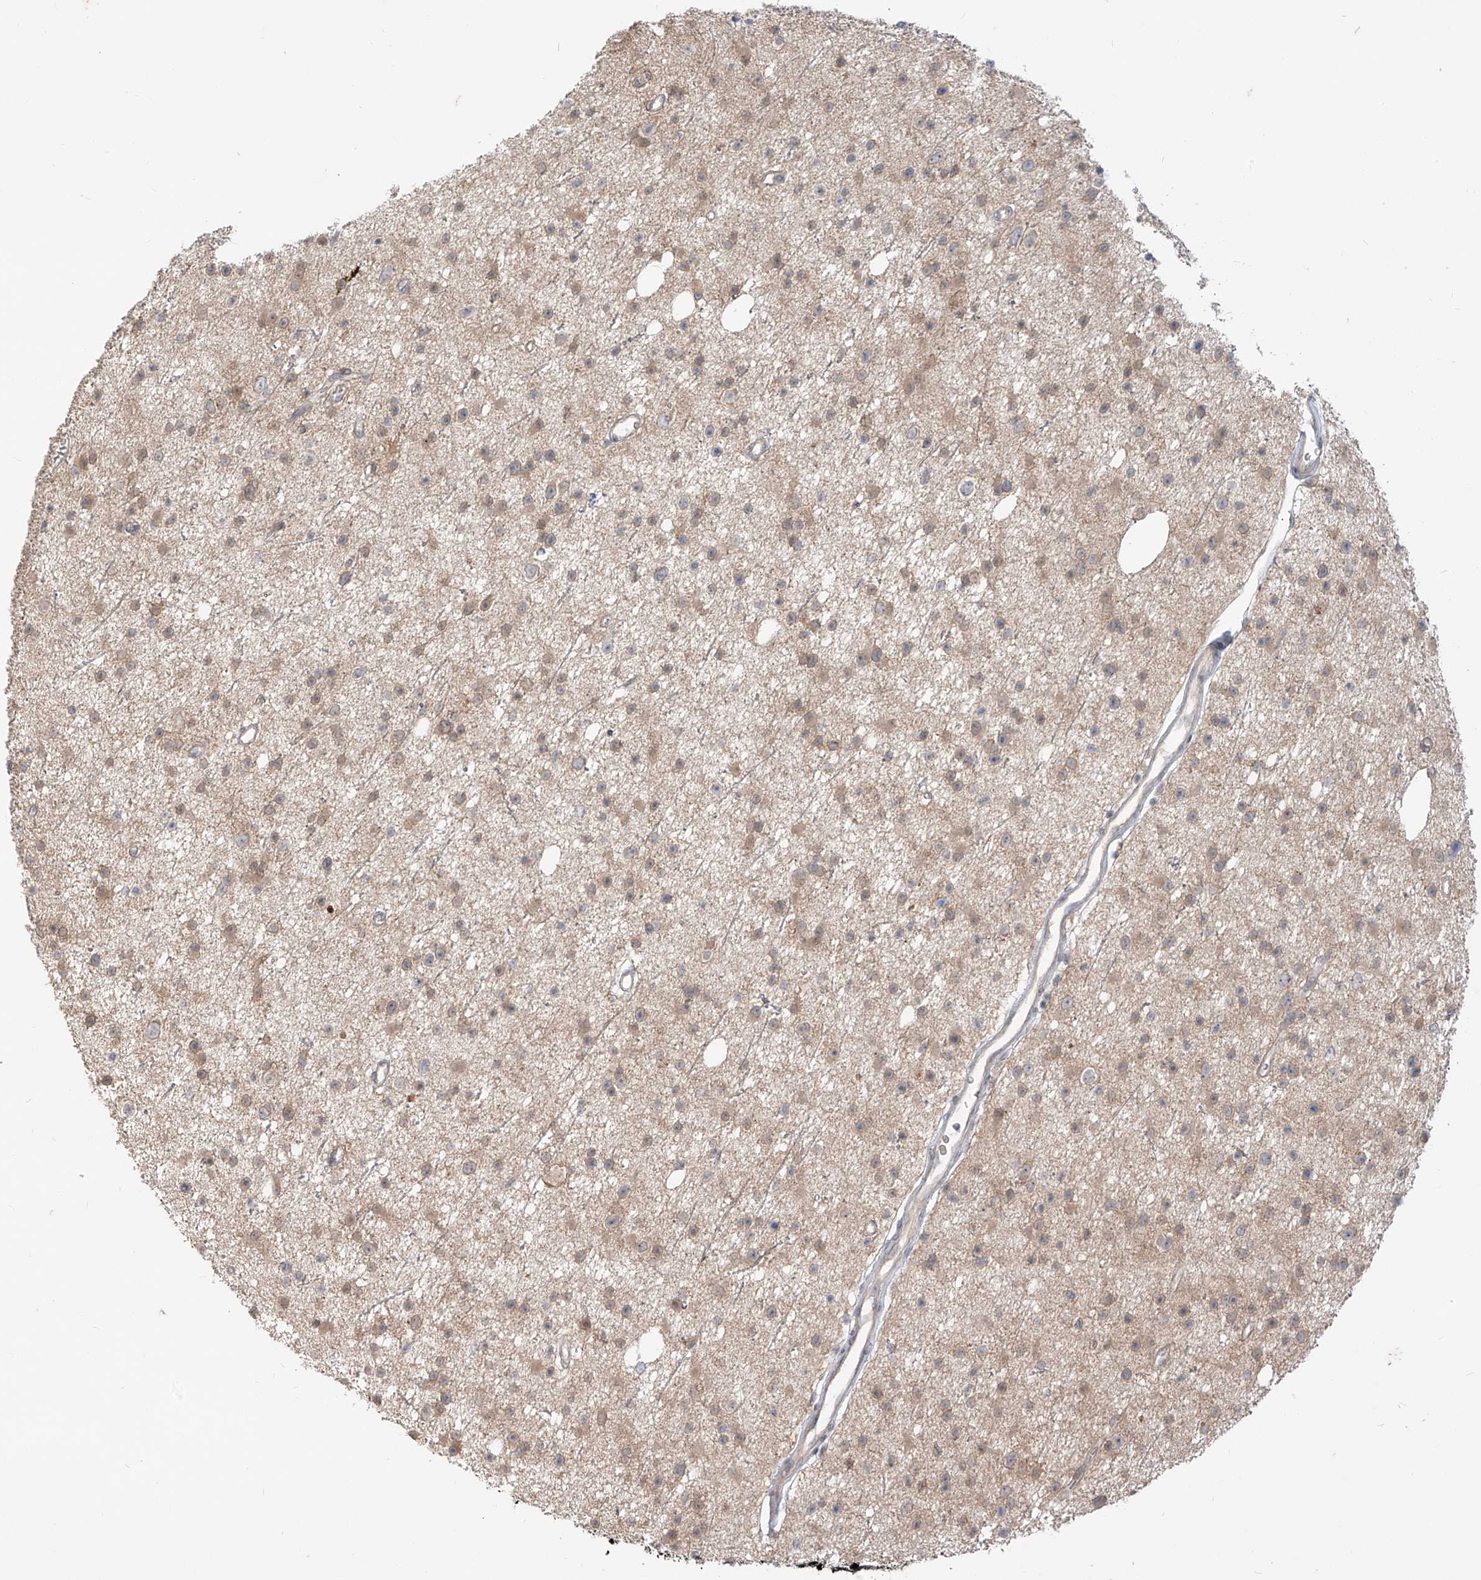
{"staining": {"intensity": "weak", "quantity": "25%-75%", "location": "cytoplasmic/membranous"}, "tissue": "glioma", "cell_type": "Tumor cells", "image_type": "cancer", "snomed": [{"axis": "morphology", "description": "Glioma, malignant, Low grade"}, {"axis": "topography", "description": "Cerebral cortex"}], "caption": "This is an image of immunohistochemistry staining of glioma, which shows weak expression in the cytoplasmic/membranous of tumor cells.", "gene": "MTUS2", "patient": {"sex": "female", "age": 39}}